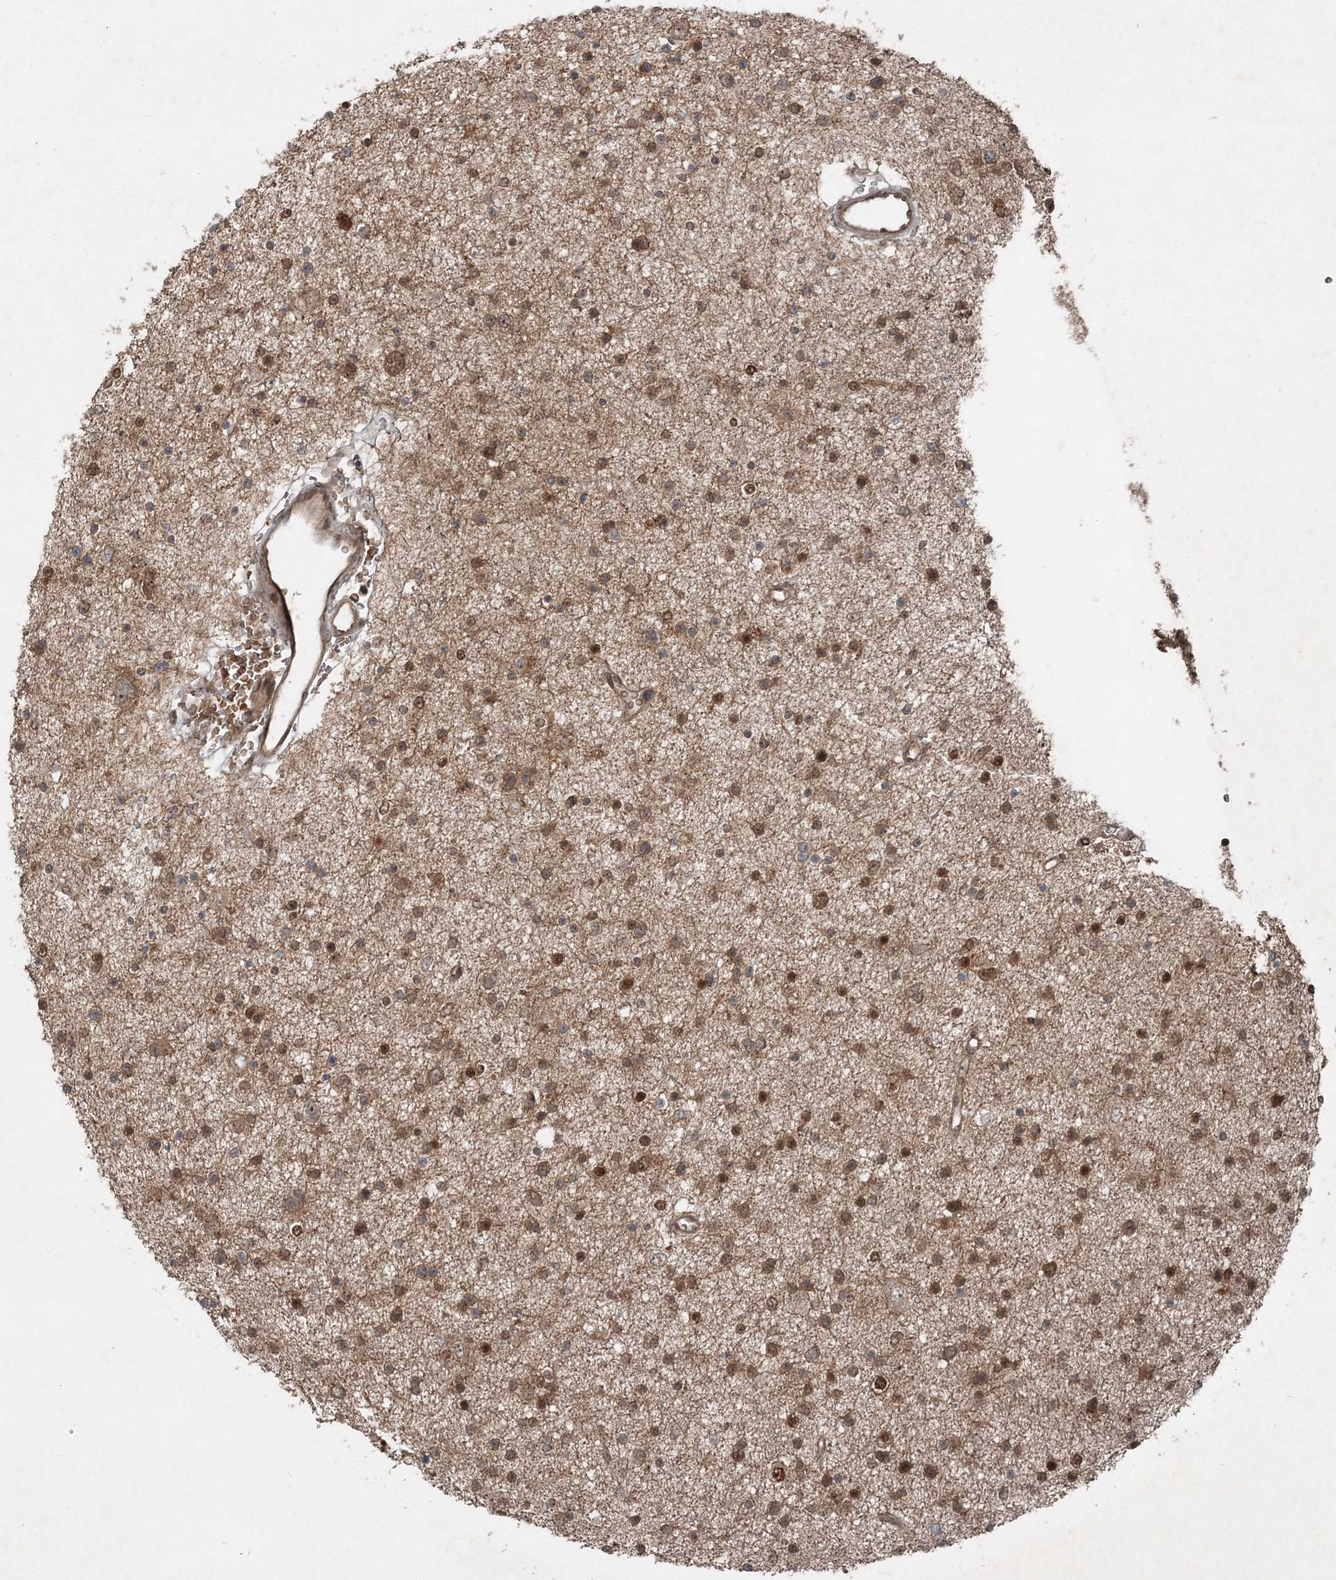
{"staining": {"intensity": "moderate", "quantity": ">75%", "location": "cytoplasmic/membranous,nuclear"}, "tissue": "glioma", "cell_type": "Tumor cells", "image_type": "cancer", "snomed": [{"axis": "morphology", "description": "Glioma, malignant, Low grade"}, {"axis": "topography", "description": "Brain"}], "caption": "High-power microscopy captured an immunohistochemistry photomicrograph of glioma, revealing moderate cytoplasmic/membranous and nuclear positivity in about >75% of tumor cells.", "gene": "FBXL17", "patient": {"sex": "female", "age": 37}}